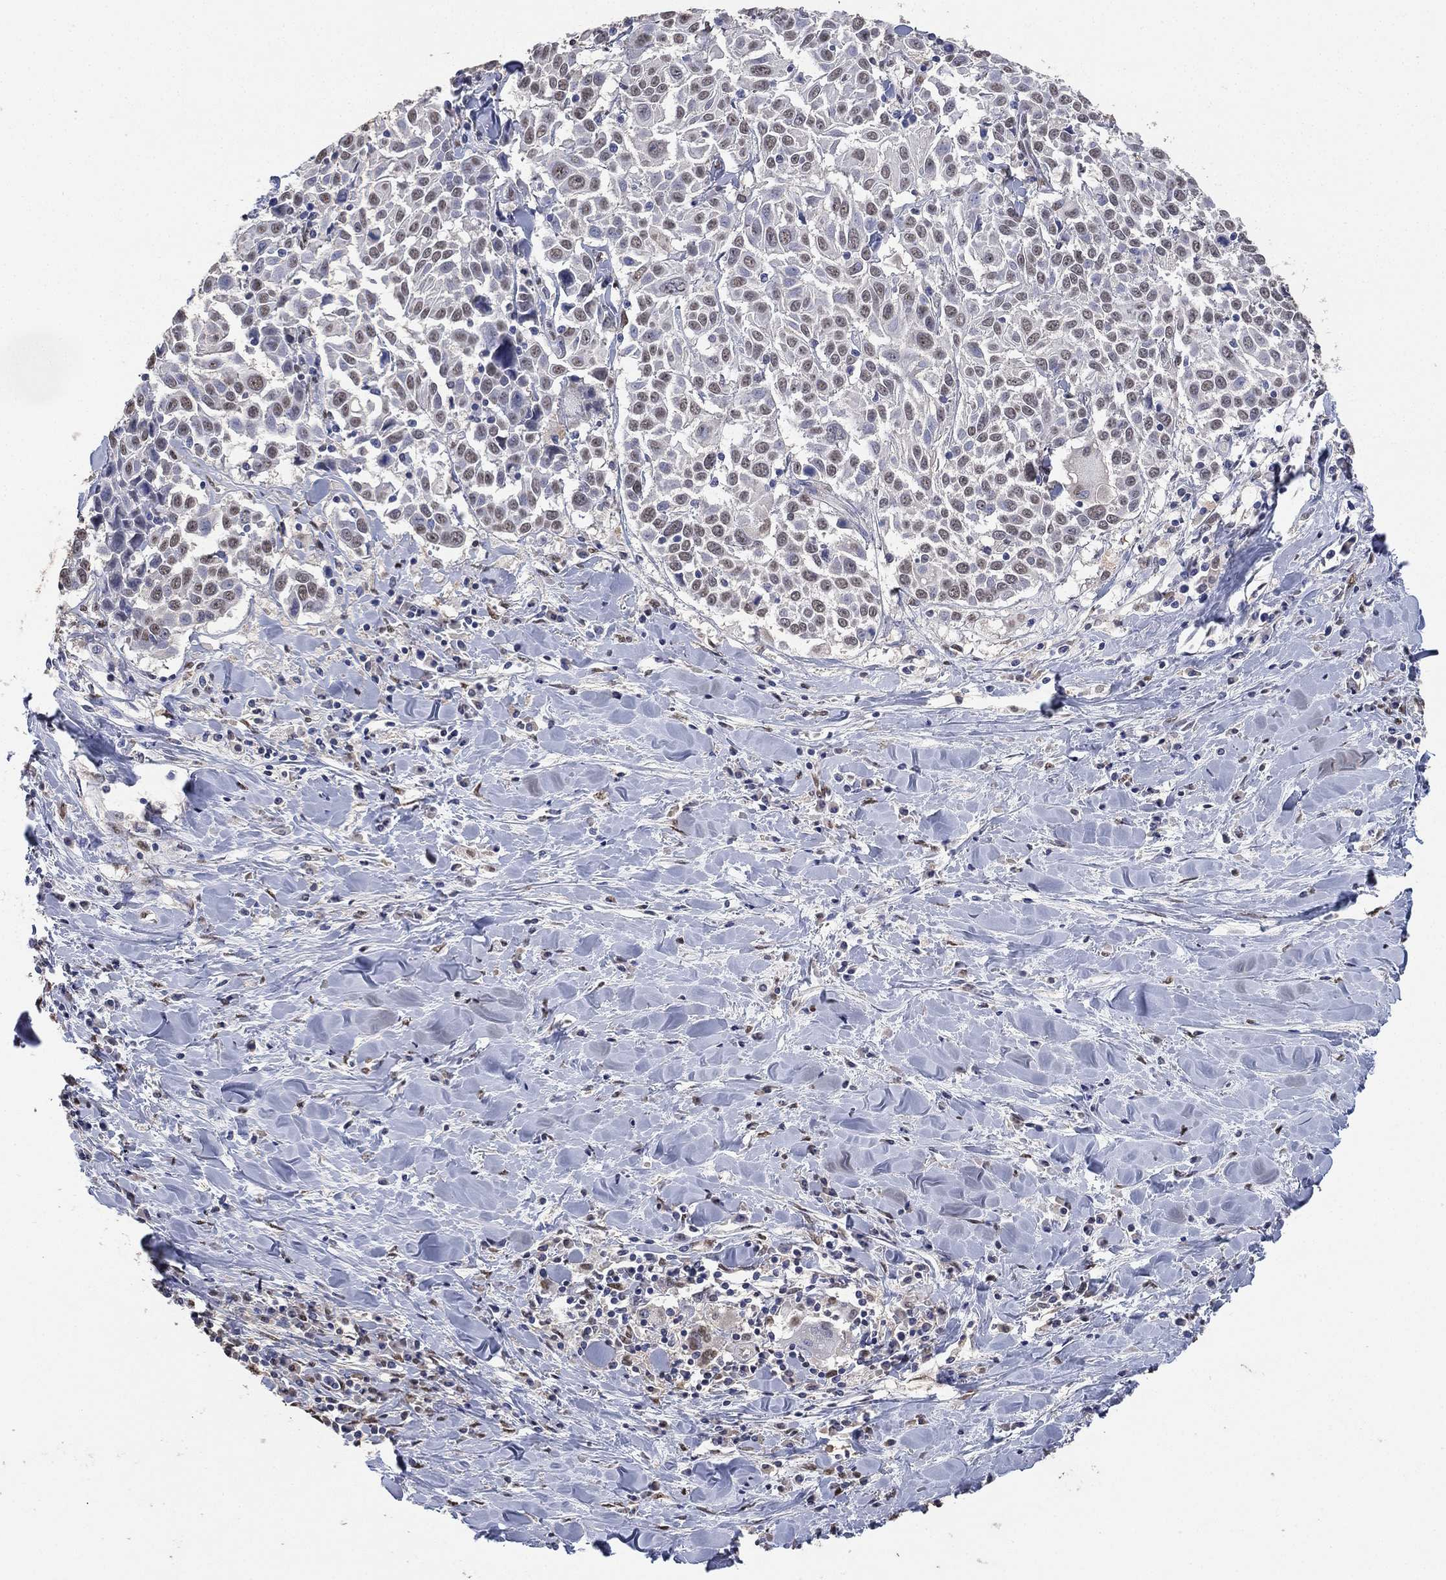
{"staining": {"intensity": "negative", "quantity": "none", "location": "none"}, "tissue": "lung cancer", "cell_type": "Tumor cells", "image_type": "cancer", "snomed": [{"axis": "morphology", "description": "Squamous cell carcinoma, NOS"}, {"axis": "topography", "description": "Lung"}], "caption": "Immunohistochemistry (IHC) micrograph of squamous cell carcinoma (lung) stained for a protein (brown), which shows no expression in tumor cells.", "gene": "ALDH7A1", "patient": {"sex": "male", "age": 57}}